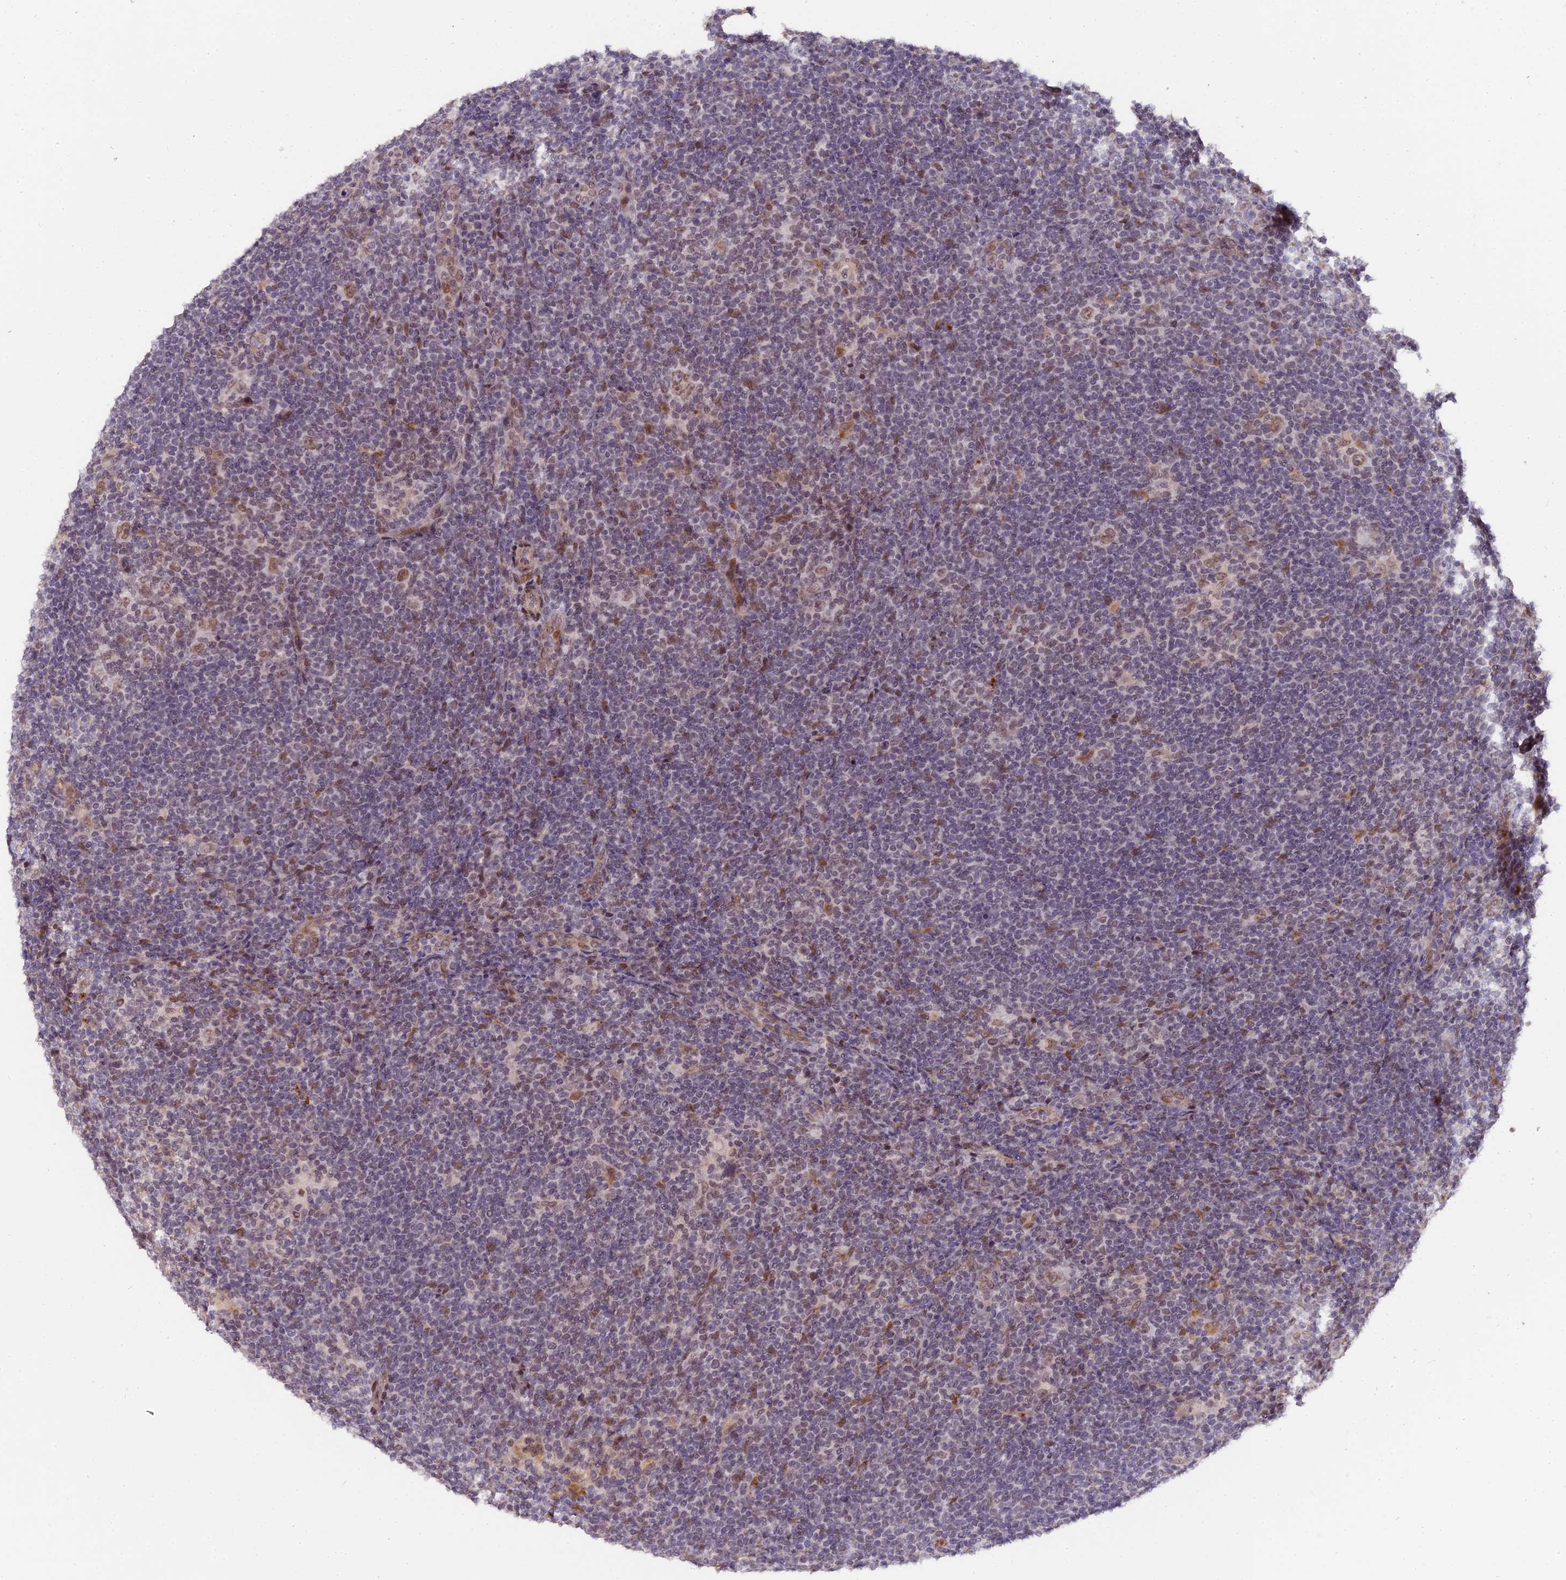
{"staining": {"intensity": "moderate", "quantity": ">75%", "location": "nuclear"}, "tissue": "lymphoma", "cell_type": "Tumor cells", "image_type": "cancer", "snomed": [{"axis": "morphology", "description": "Hodgkin's disease, NOS"}, {"axis": "topography", "description": "Lymph node"}], "caption": "There is medium levels of moderate nuclear positivity in tumor cells of lymphoma, as demonstrated by immunohistochemical staining (brown color).", "gene": "PYGO1", "patient": {"sex": "female", "age": 57}}